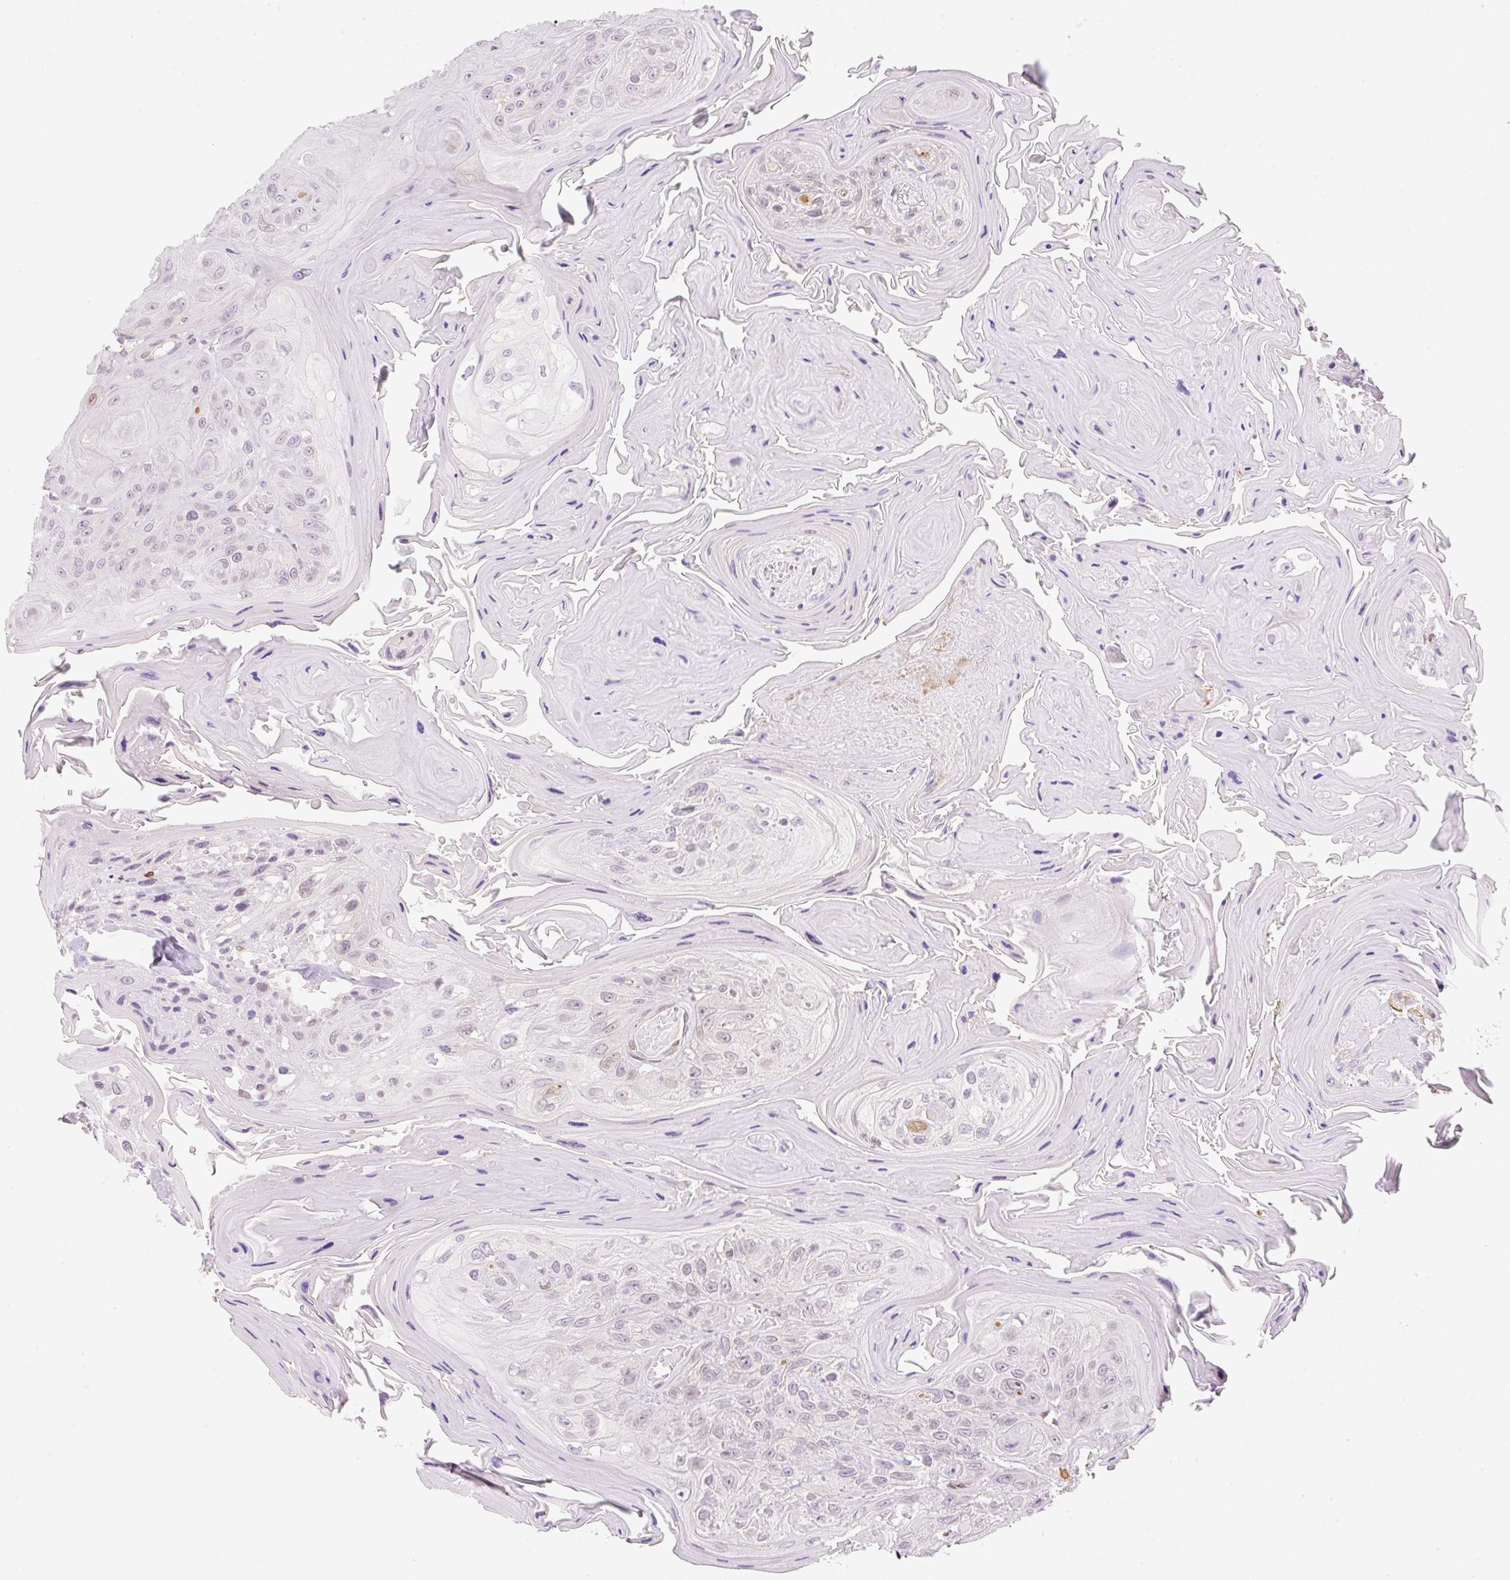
{"staining": {"intensity": "weak", "quantity": "<25%", "location": "nuclear"}, "tissue": "head and neck cancer", "cell_type": "Tumor cells", "image_type": "cancer", "snomed": [{"axis": "morphology", "description": "Squamous cell carcinoma, NOS"}, {"axis": "topography", "description": "Head-Neck"}], "caption": "Tumor cells are negative for brown protein staining in squamous cell carcinoma (head and neck). (DAB immunohistochemistry (IHC), high magnification).", "gene": "SYNE3", "patient": {"sex": "female", "age": 59}}